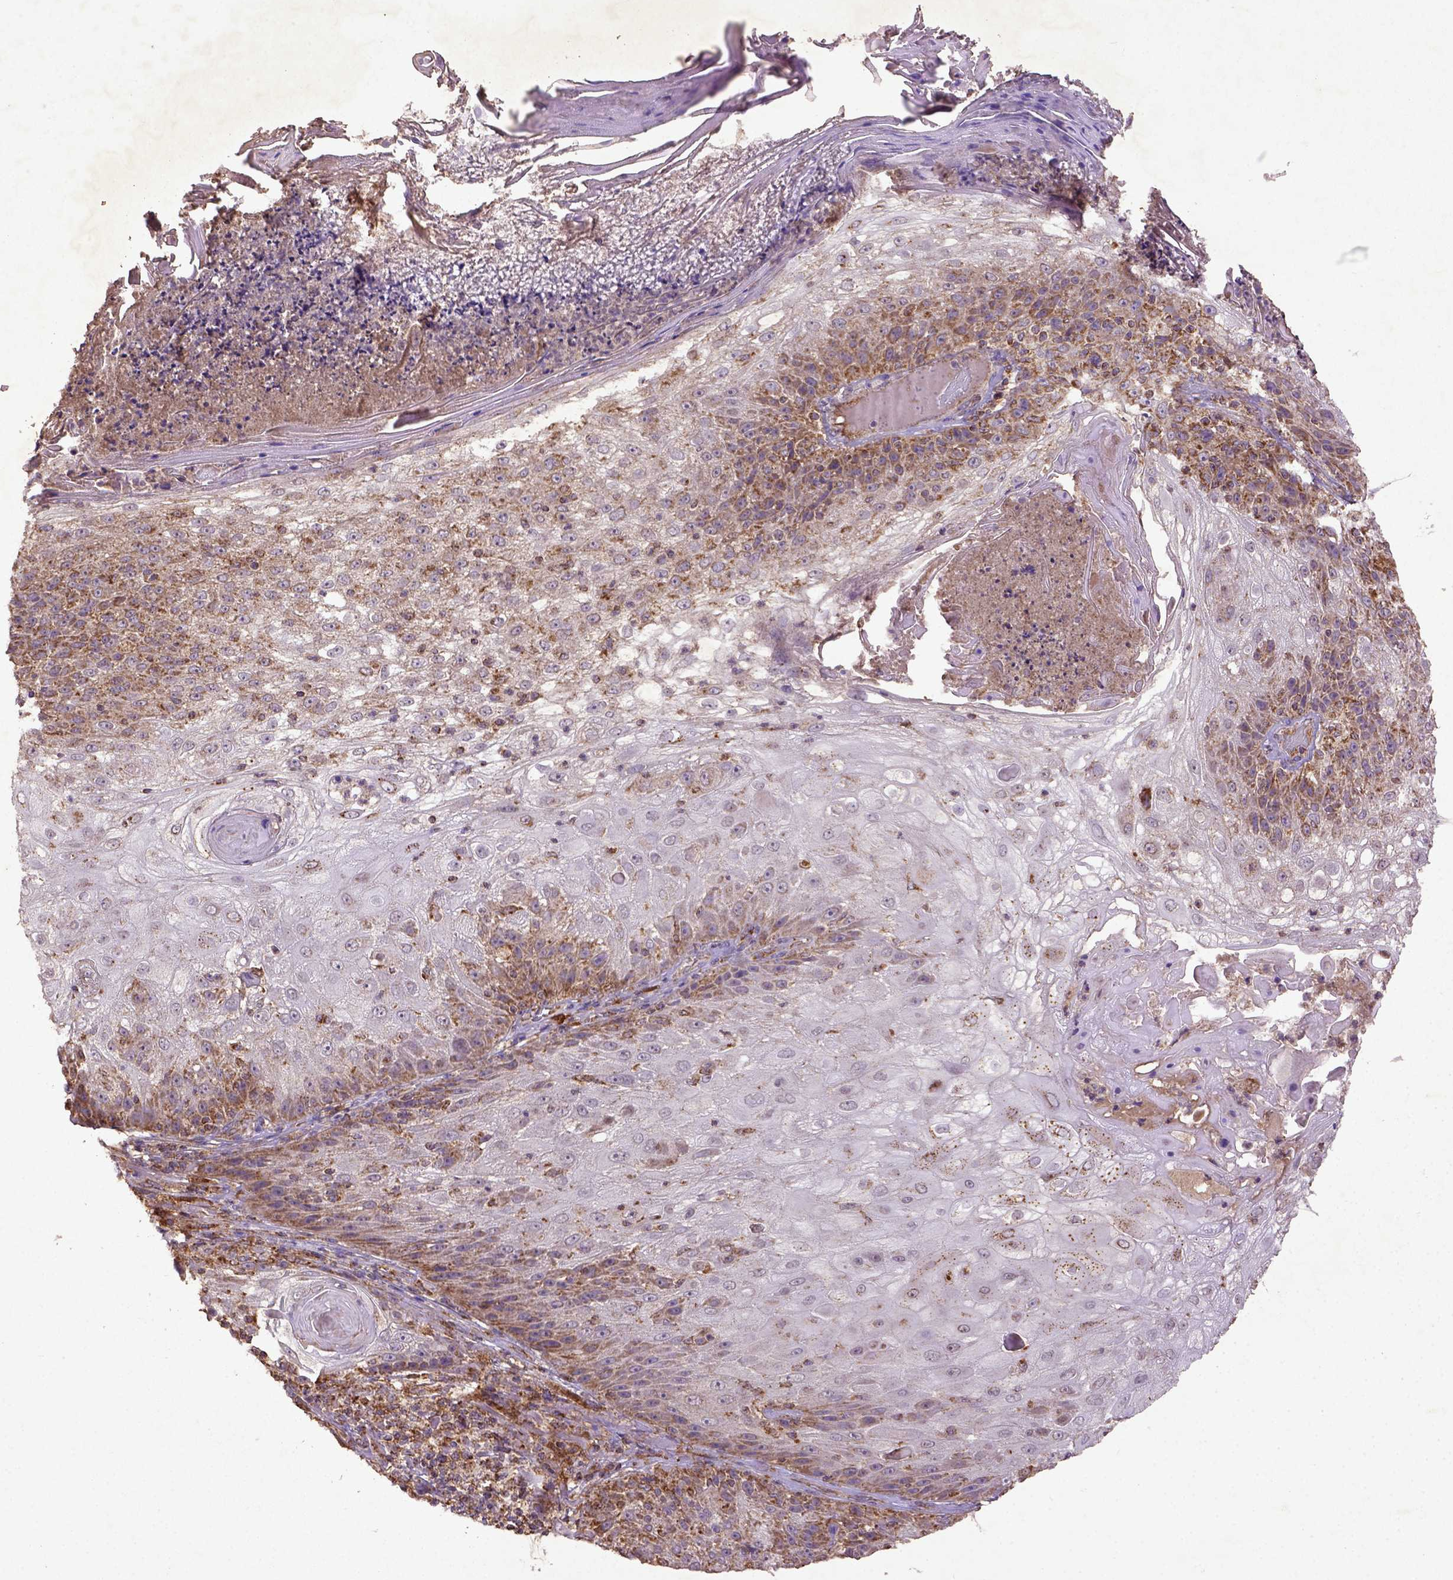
{"staining": {"intensity": "moderate", "quantity": "25%-75%", "location": "cytoplasmic/membranous"}, "tissue": "skin cancer", "cell_type": "Tumor cells", "image_type": "cancer", "snomed": [{"axis": "morphology", "description": "Normal tissue, NOS"}, {"axis": "morphology", "description": "Squamous cell carcinoma, NOS"}, {"axis": "topography", "description": "Skin"}], "caption": "This image displays IHC staining of skin cancer, with medium moderate cytoplasmic/membranous positivity in about 25%-75% of tumor cells.", "gene": "MT-CO1", "patient": {"sex": "female", "age": 83}}